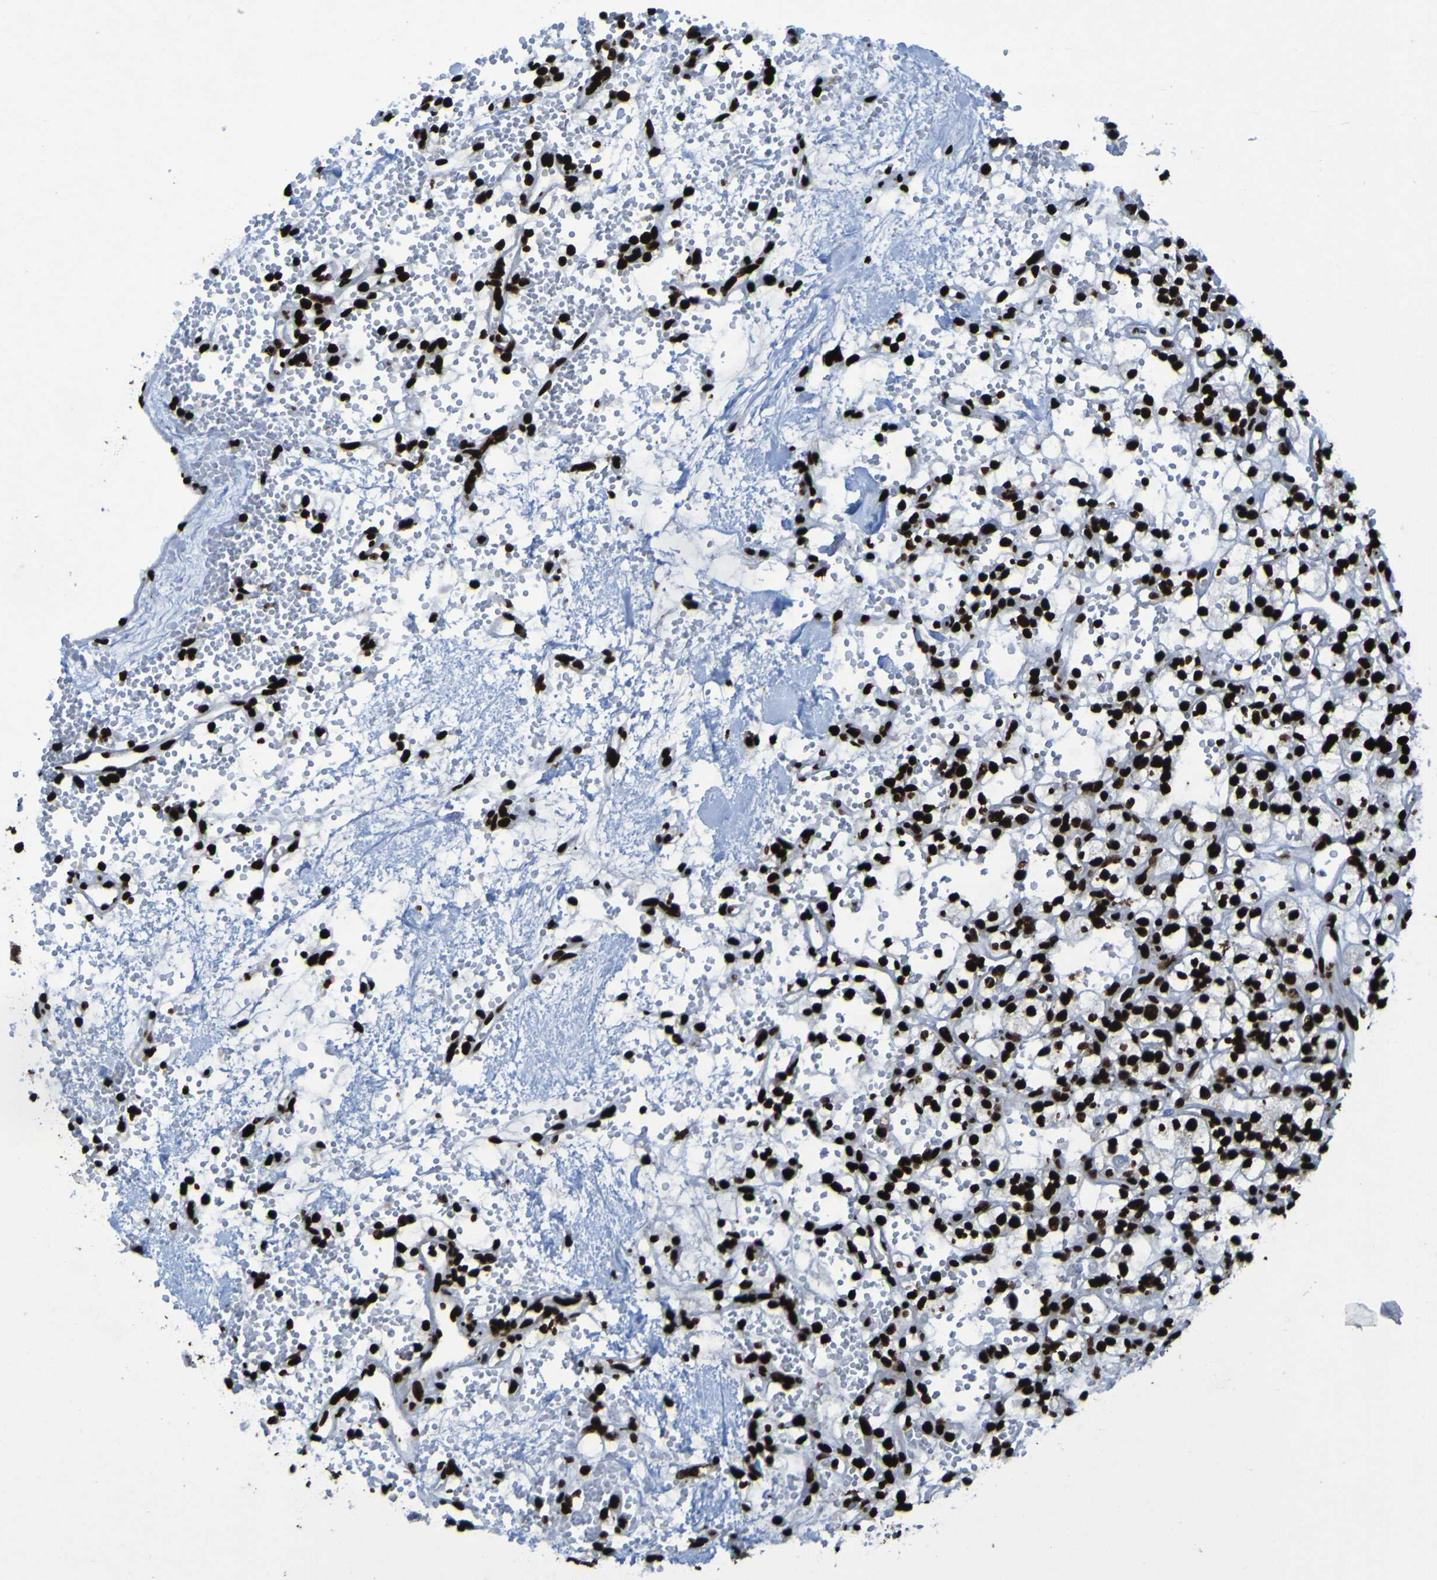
{"staining": {"intensity": "strong", "quantity": ">75%", "location": "nuclear"}, "tissue": "renal cancer", "cell_type": "Tumor cells", "image_type": "cancer", "snomed": [{"axis": "morphology", "description": "Adenocarcinoma, NOS"}, {"axis": "topography", "description": "Kidney"}], "caption": "High-power microscopy captured an IHC image of renal cancer (adenocarcinoma), revealing strong nuclear expression in approximately >75% of tumor cells. (Brightfield microscopy of DAB IHC at high magnification).", "gene": "NPM1", "patient": {"sex": "female", "age": 60}}